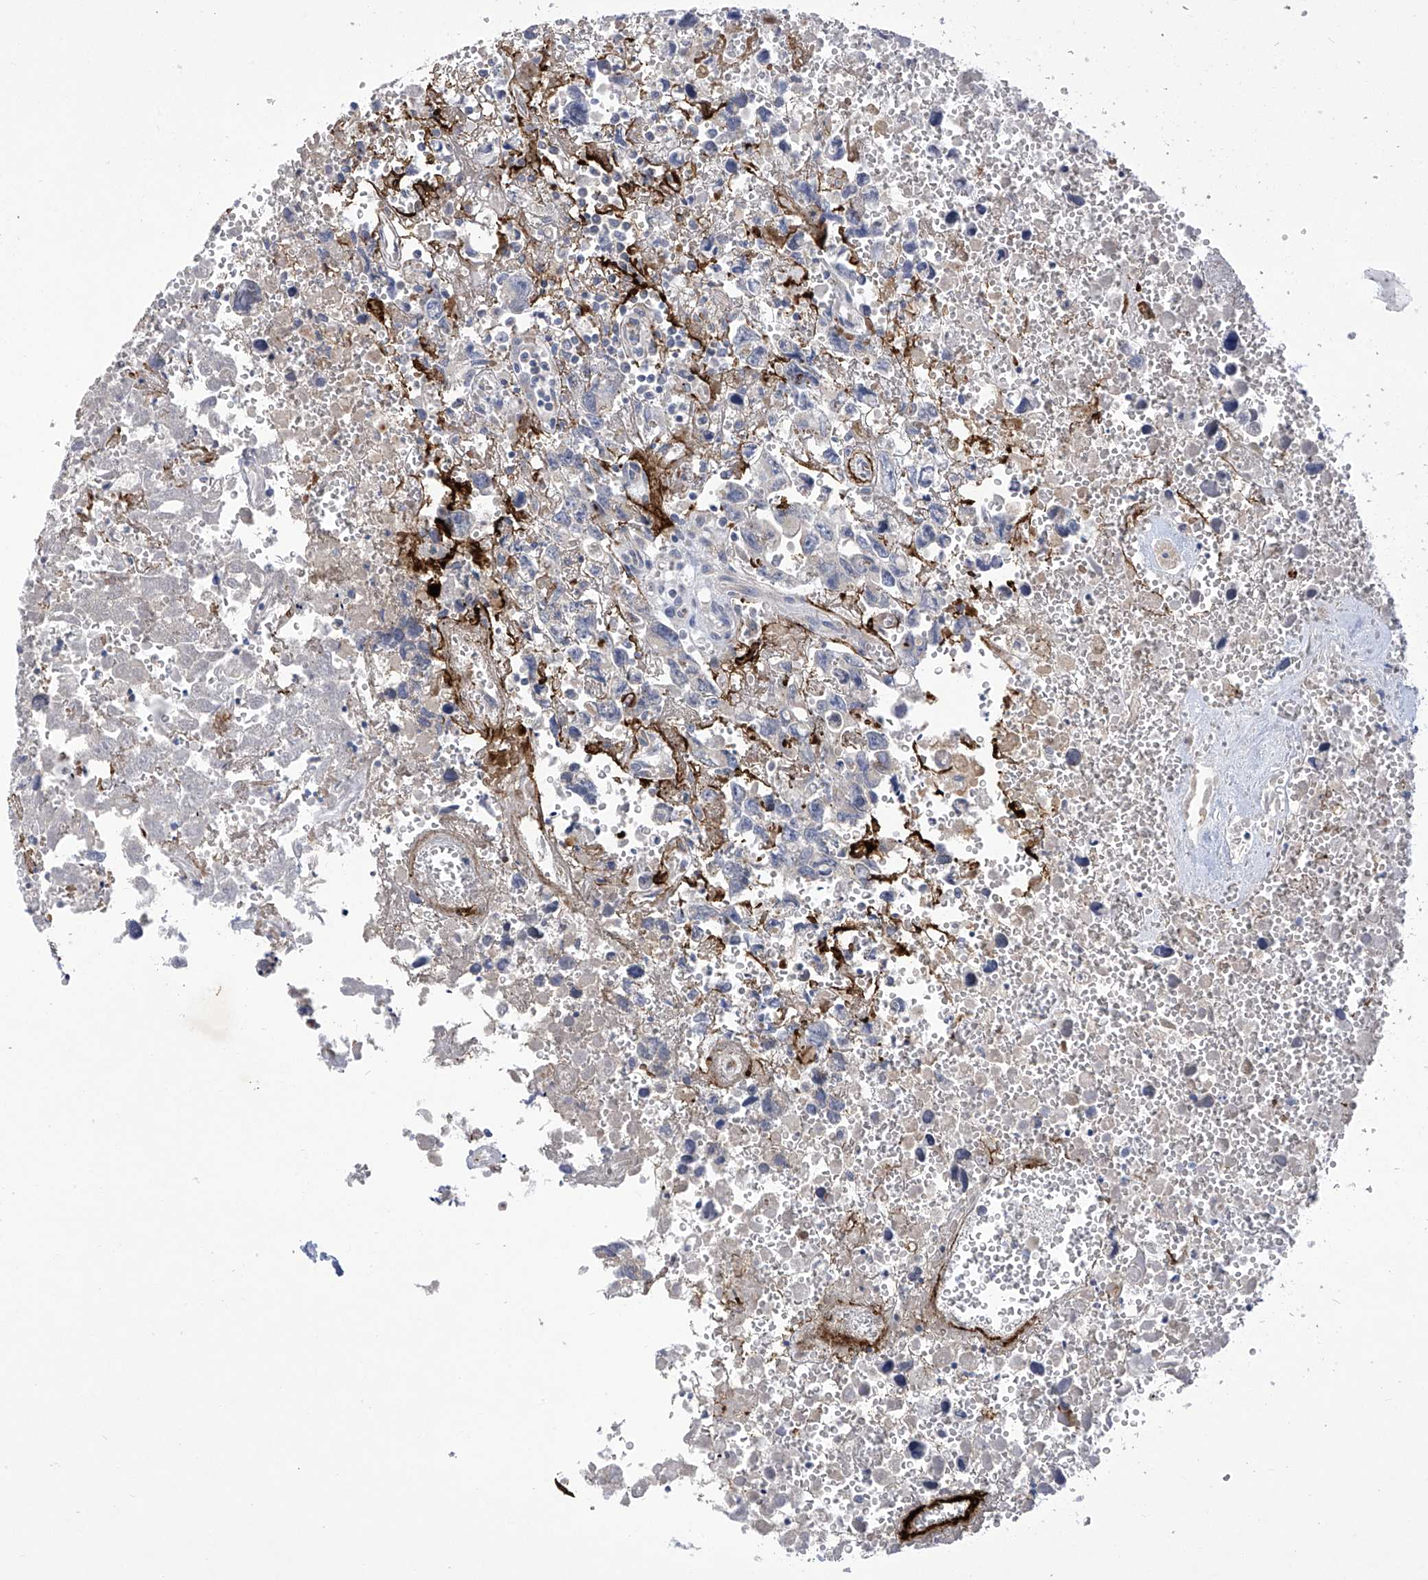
{"staining": {"intensity": "negative", "quantity": "none", "location": "none"}, "tissue": "testis cancer", "cell_type": "Tumor cells", "image_type": "cancer", "snomed": [{"axis": "morphology", "description": "Carcinoma, Embryonal, NOS"}, {"axis": "topography", "description": "Testis"}], "caption": "IHC image of neoplastic tissue: human testis embryonal carcinoma stained with DAB exhibits no significant protein expression in tumor cells.", "gene": "SLCO4A1", "patient": {"sex": "male", "age": 31}}